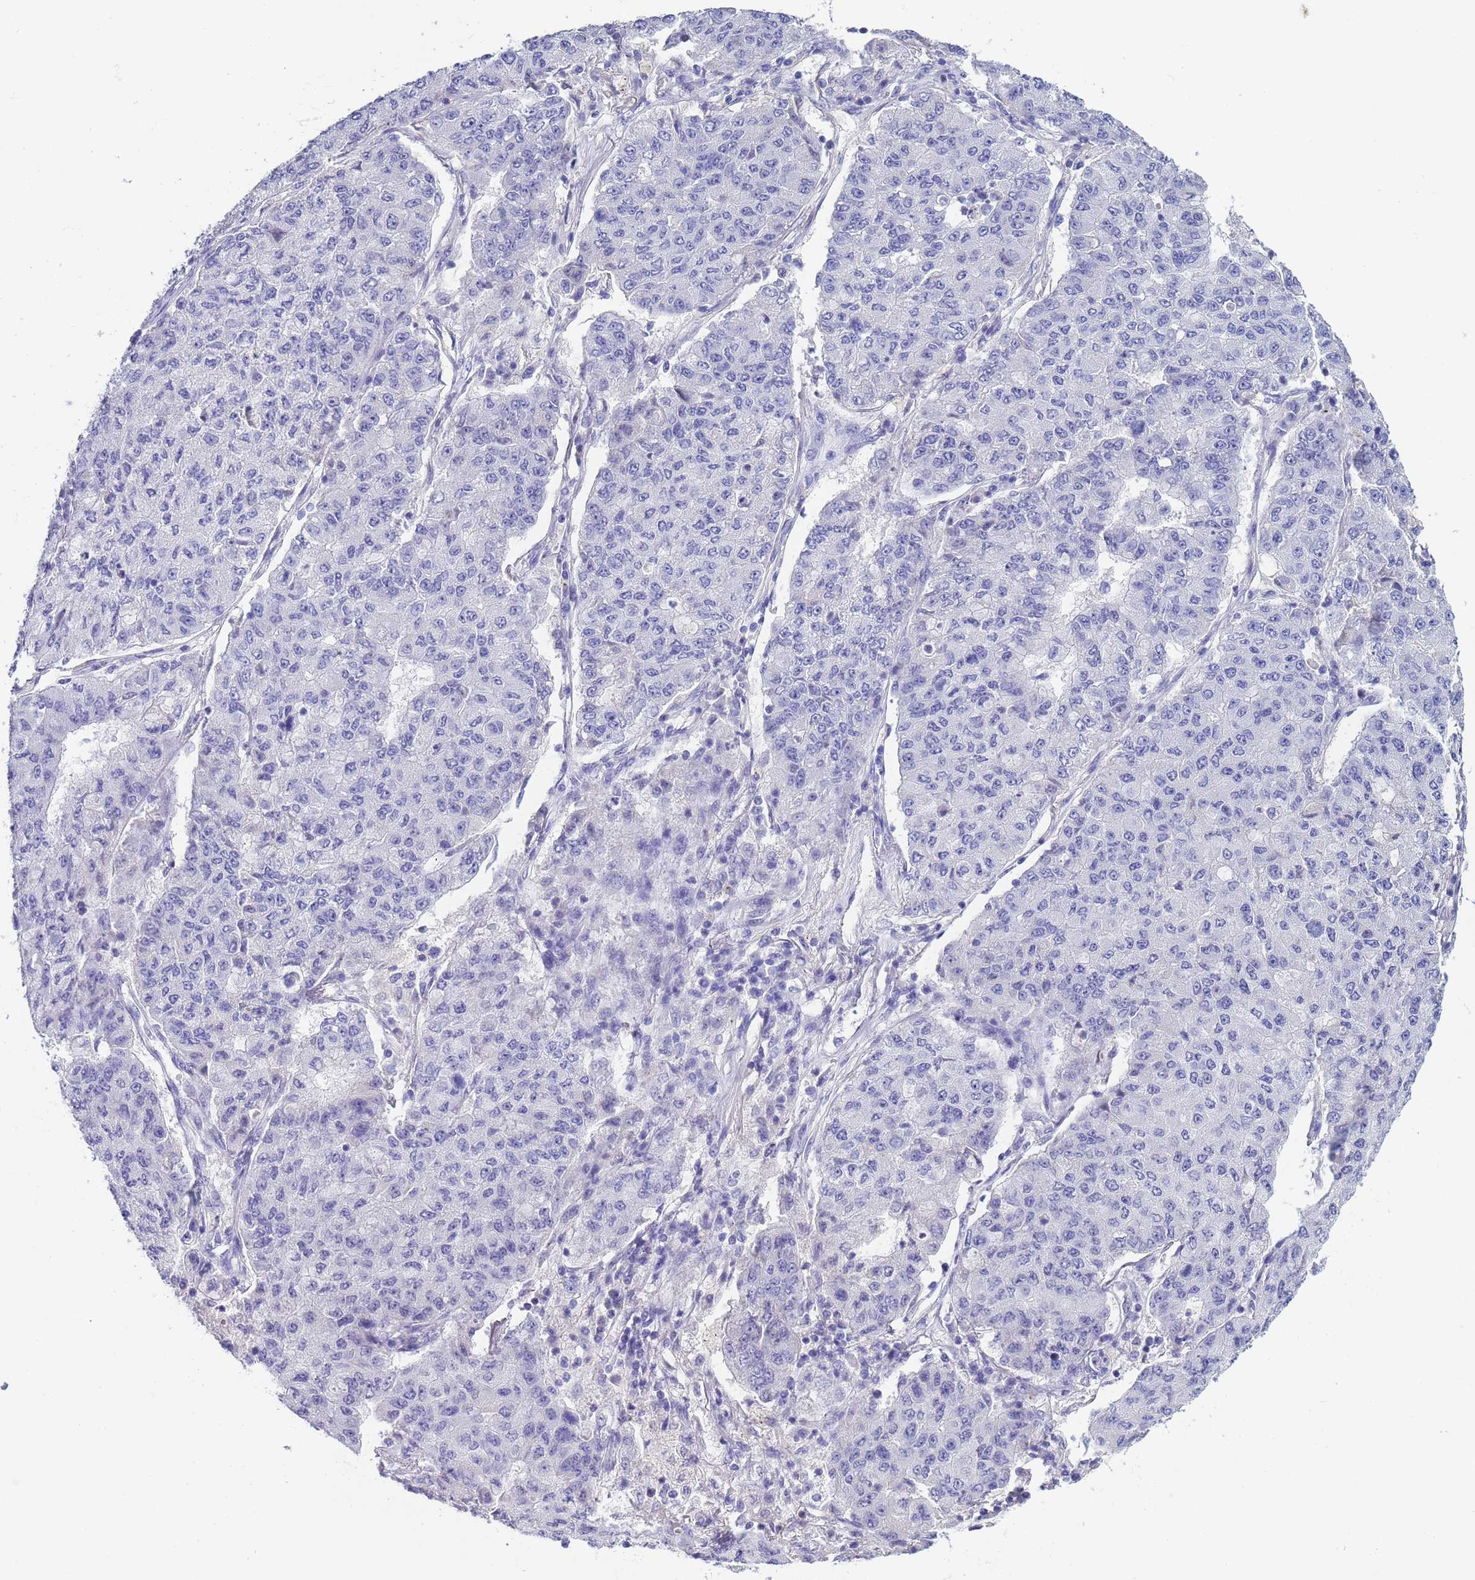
{"staining": {"intensity": "negative", "quantity": "none", "location": "none"}, "tissue": "lung cancer", "cell_type": "Tumor cells", "image_type": "cancer", "snomed": [{"axis": "morphology", "description": "Squamous cell carcinoma, NOS"}, {"axis": "topography", "description": "Lung"}], "caption": "IHC histopathology image of neoplastic tissue: squamous cell carcinoma (lung) stained with DAB reveals no significant protein staining in tumor cells.", "gene": "CTRC", "patient": {"sex": "male", "age": 74}}